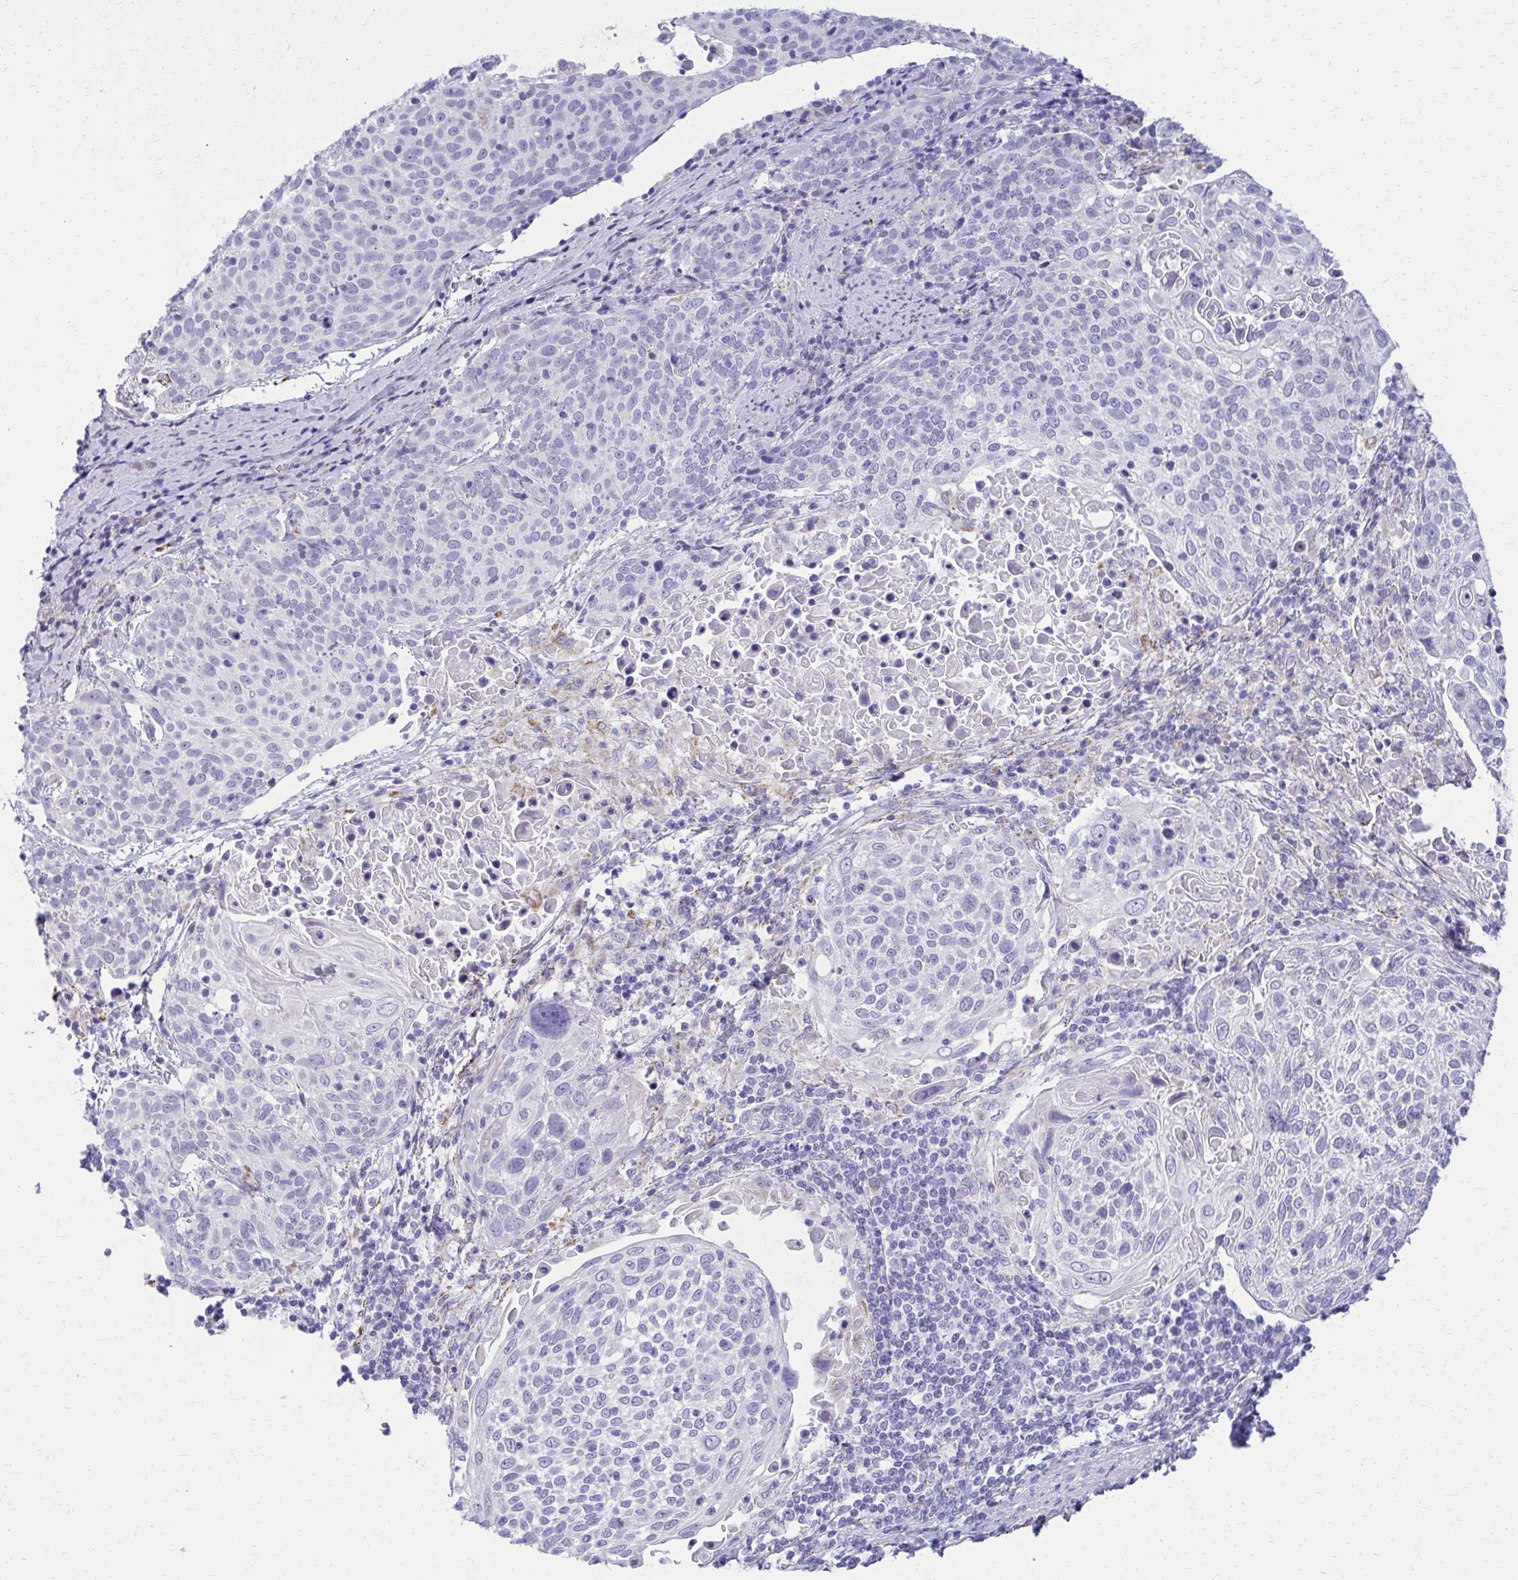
{"staining": {"intensity": "negative", "quantity": "none", "location": "none"}, "tissue": "cervical cancer", "cell_type": "Tumor cells", "image_type": "cancer", "snomed": [{"axis": "morphology", "description": "Squamous cell carcinoma, NOS"}, {"axis": "topography", "description": "Cervix"}], "caption": "Immunohistochemistry photomicrograph of human squamous cell carcinoma (cervical) stained for a protein (brown), which displays no expression in tumor cells. The staining is performed using DAB brown chromogen with nuclei counter-stained in using hematoxylin.", "gene": "AIG1", "patient": {"sex": "female", "age": 61}}